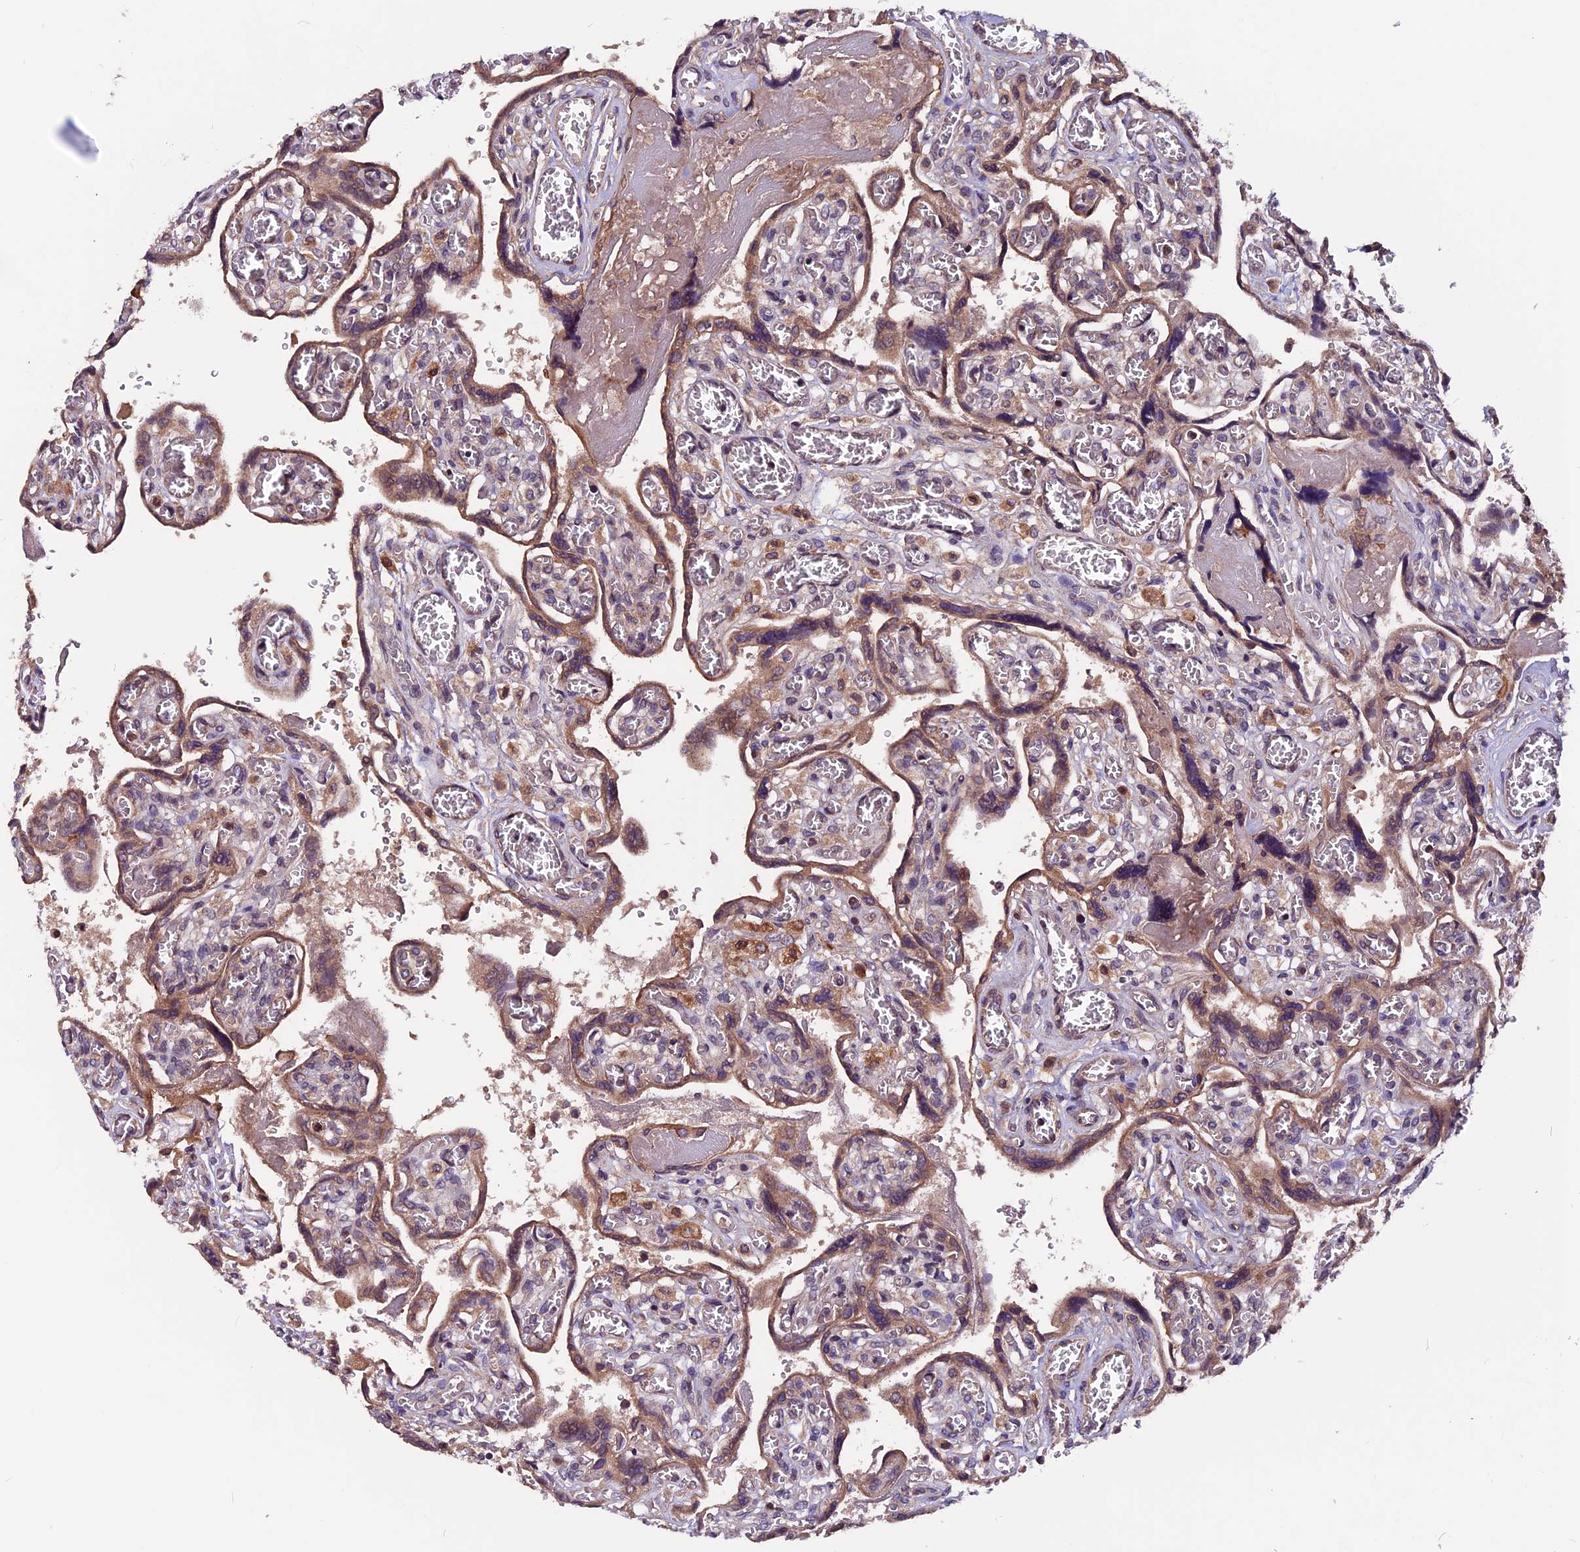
{"staining": {"intensity": "moderate", "quantity": ">75%", "location": "cytoplasmic/membranous"}, "tissue": "placenta", "cell_type": "Trophoblastic cells", "image_type": "normal", "snomed": [{"axis": "morphology", "description": "Normal tissue, NOS"}, {"axis": "topography", "description": "Placenta"}], "caption": "Approximately >75% of trophoblastic cells in normal placenta reveal moderate cytoplasmic/membranous protein positivity as visualized by brown immunohistochemical staining.", "gene": "ZNF598", "patient": {"sex": "female", "age": 39}}